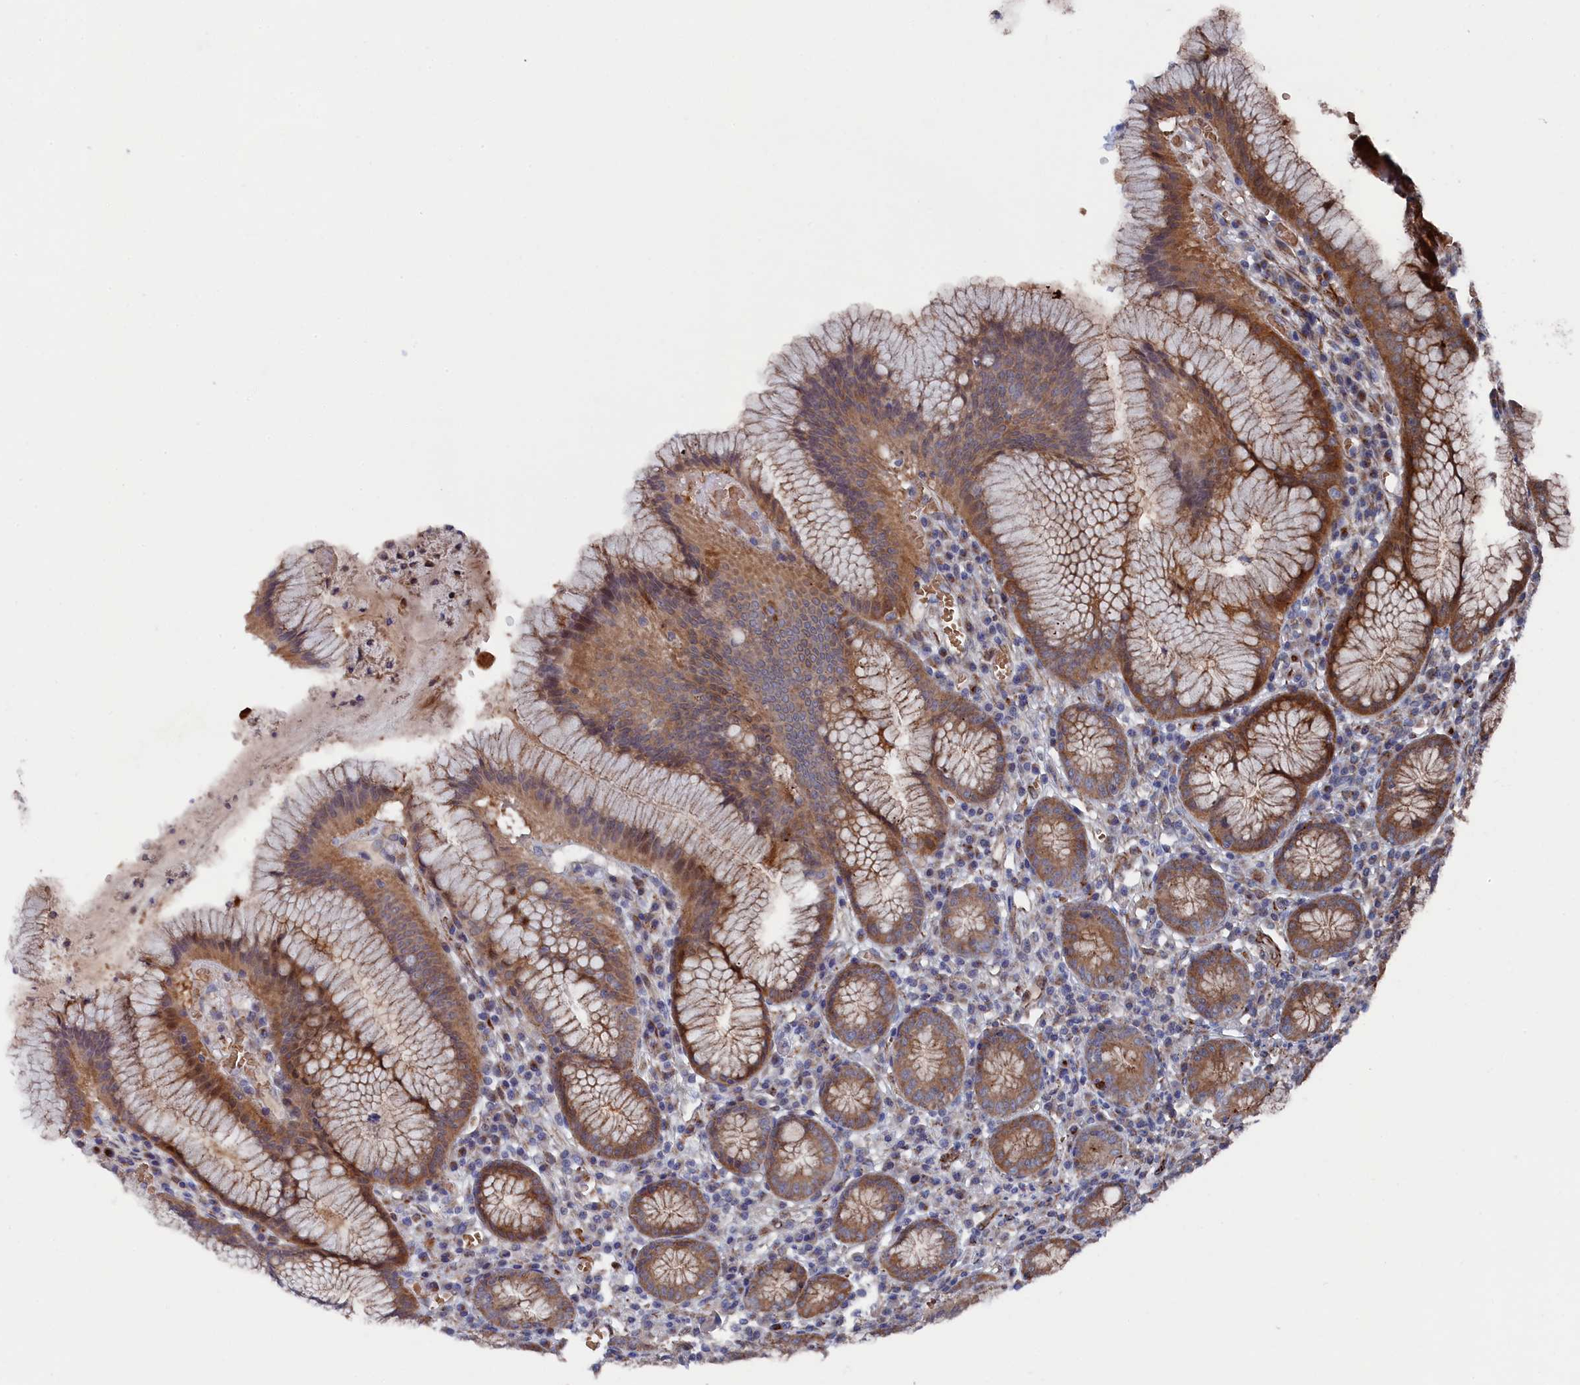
{"staining": {"intensity": "strong", "quantity": ">75%", "location": "cytoplasmic/membranous"}, "tissue": "stomach", "cell_type": "Glandular cells", "image_type": "normal", "snomed": [{"axis": "morphology", "description": "Normal tissue, NOS"}, {"axis": "topography", "description": "Stomach"}], "caption": "The histopathology image reveals staining of benign stomach, revealing strong cytoplasmic/membranous protein staining (brown color) within glandular cells. (DAB IHC with brightfield microscopy, high magnification).", "gene": "SMG9", "patient": {"sex": "male", "age": 55}}